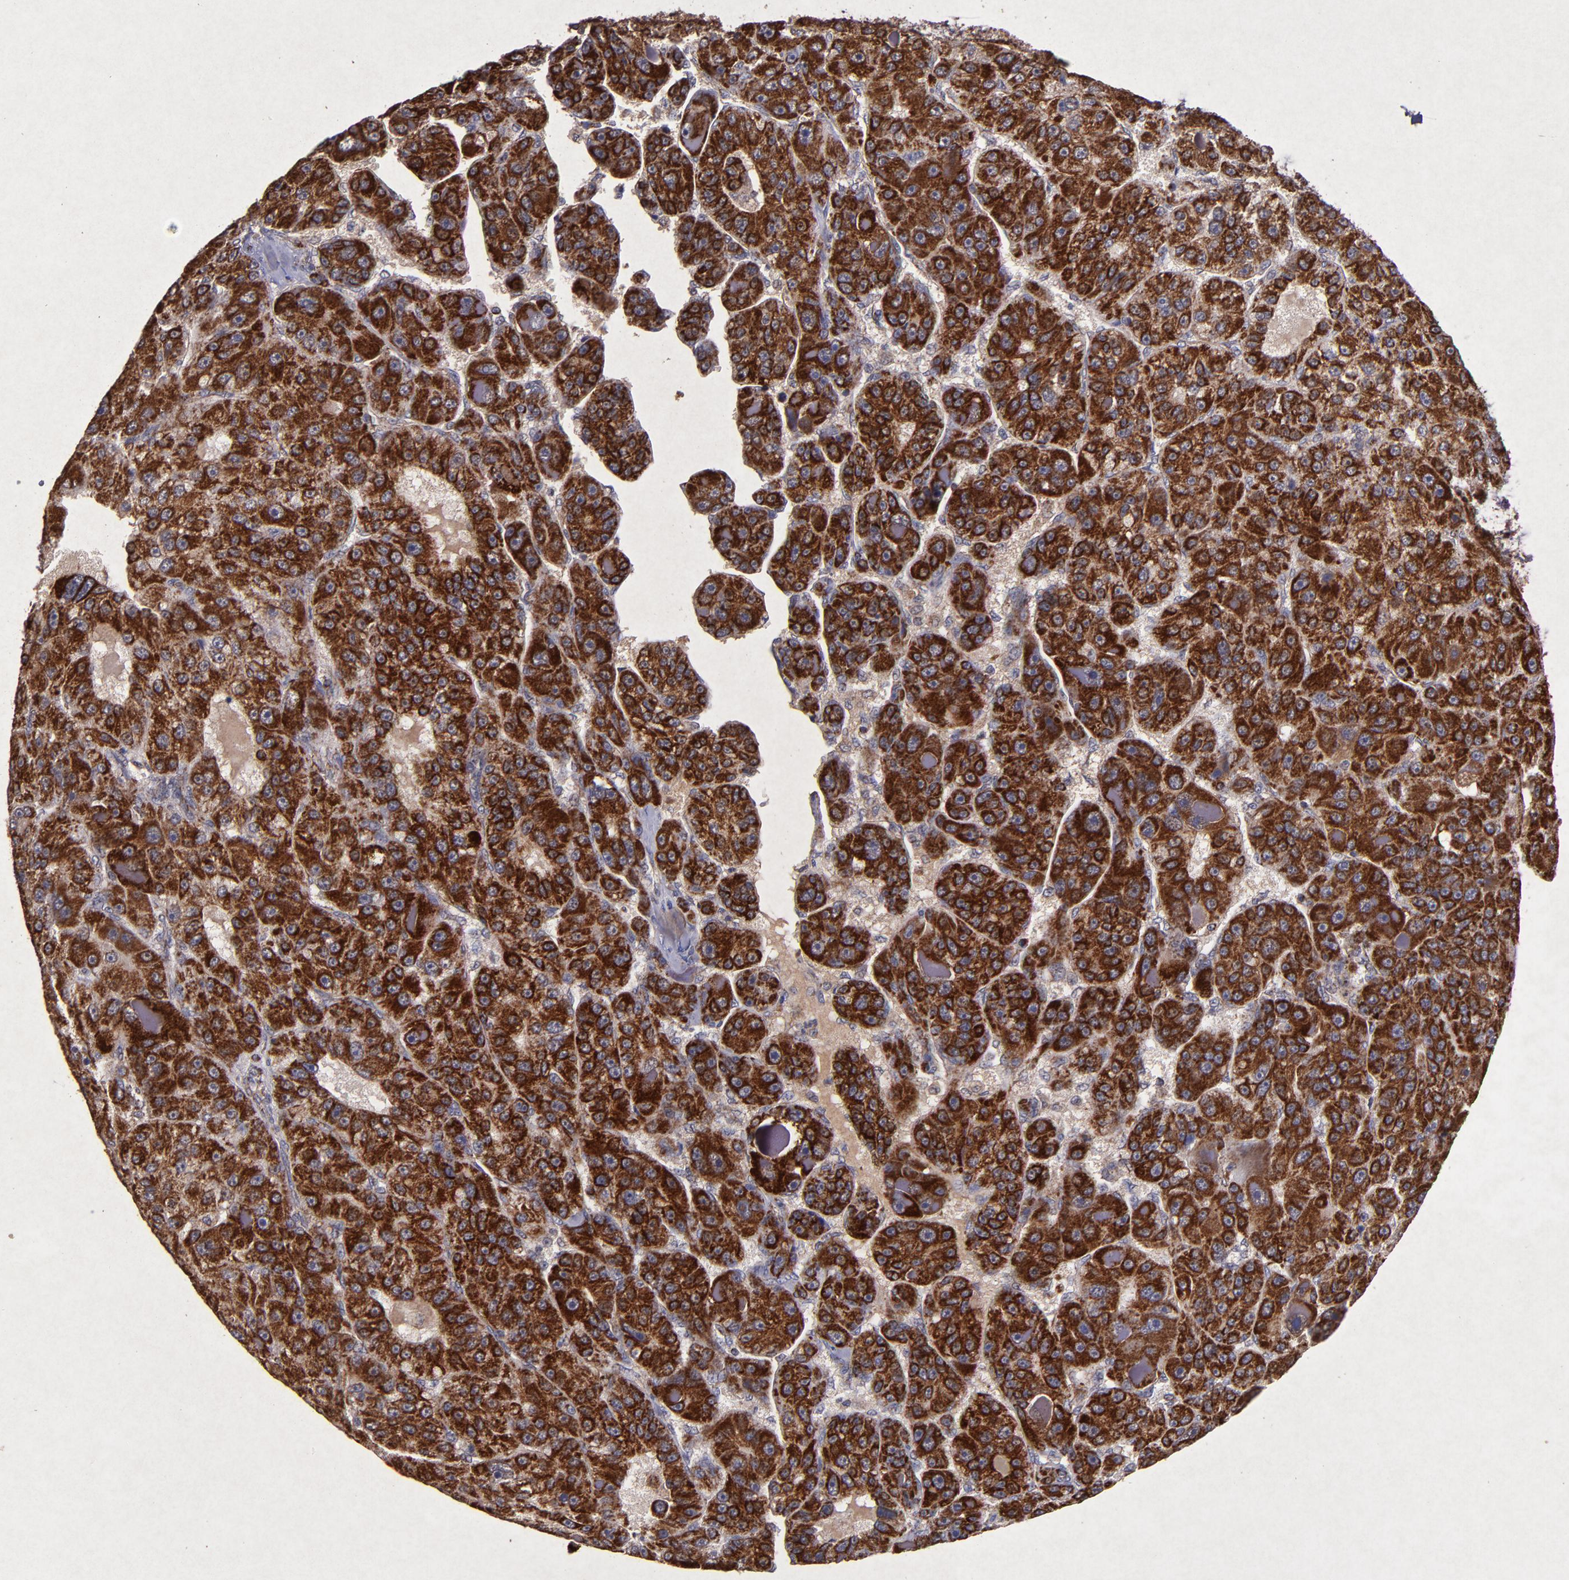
{"staining": {"intensity": "strong", "quantity": ">75%", "location": "cytoplasmic/membranous"}, "tissue": "liver cancer", "cell_type": "Tumor cells", "image_type": "cancer", "snomed": [{"axis": "morphology", "description": "Carcinoma, Hepatocellular, NOS"}, {"axis": "topography", "description": "Liver"}], "caption": "A histopathology image of liver cancer (hepatocellular carcinoma) stained for a protein exhibits strong cytoplasmic/membranous brown staining in tumor cells. The staining was performed using DAB, with brown indicating positive protein expression. Nuclei are stained blue with hematoxylin.", "gene": "TIMM9", "patient": {"sex": "male", "age": 76}}